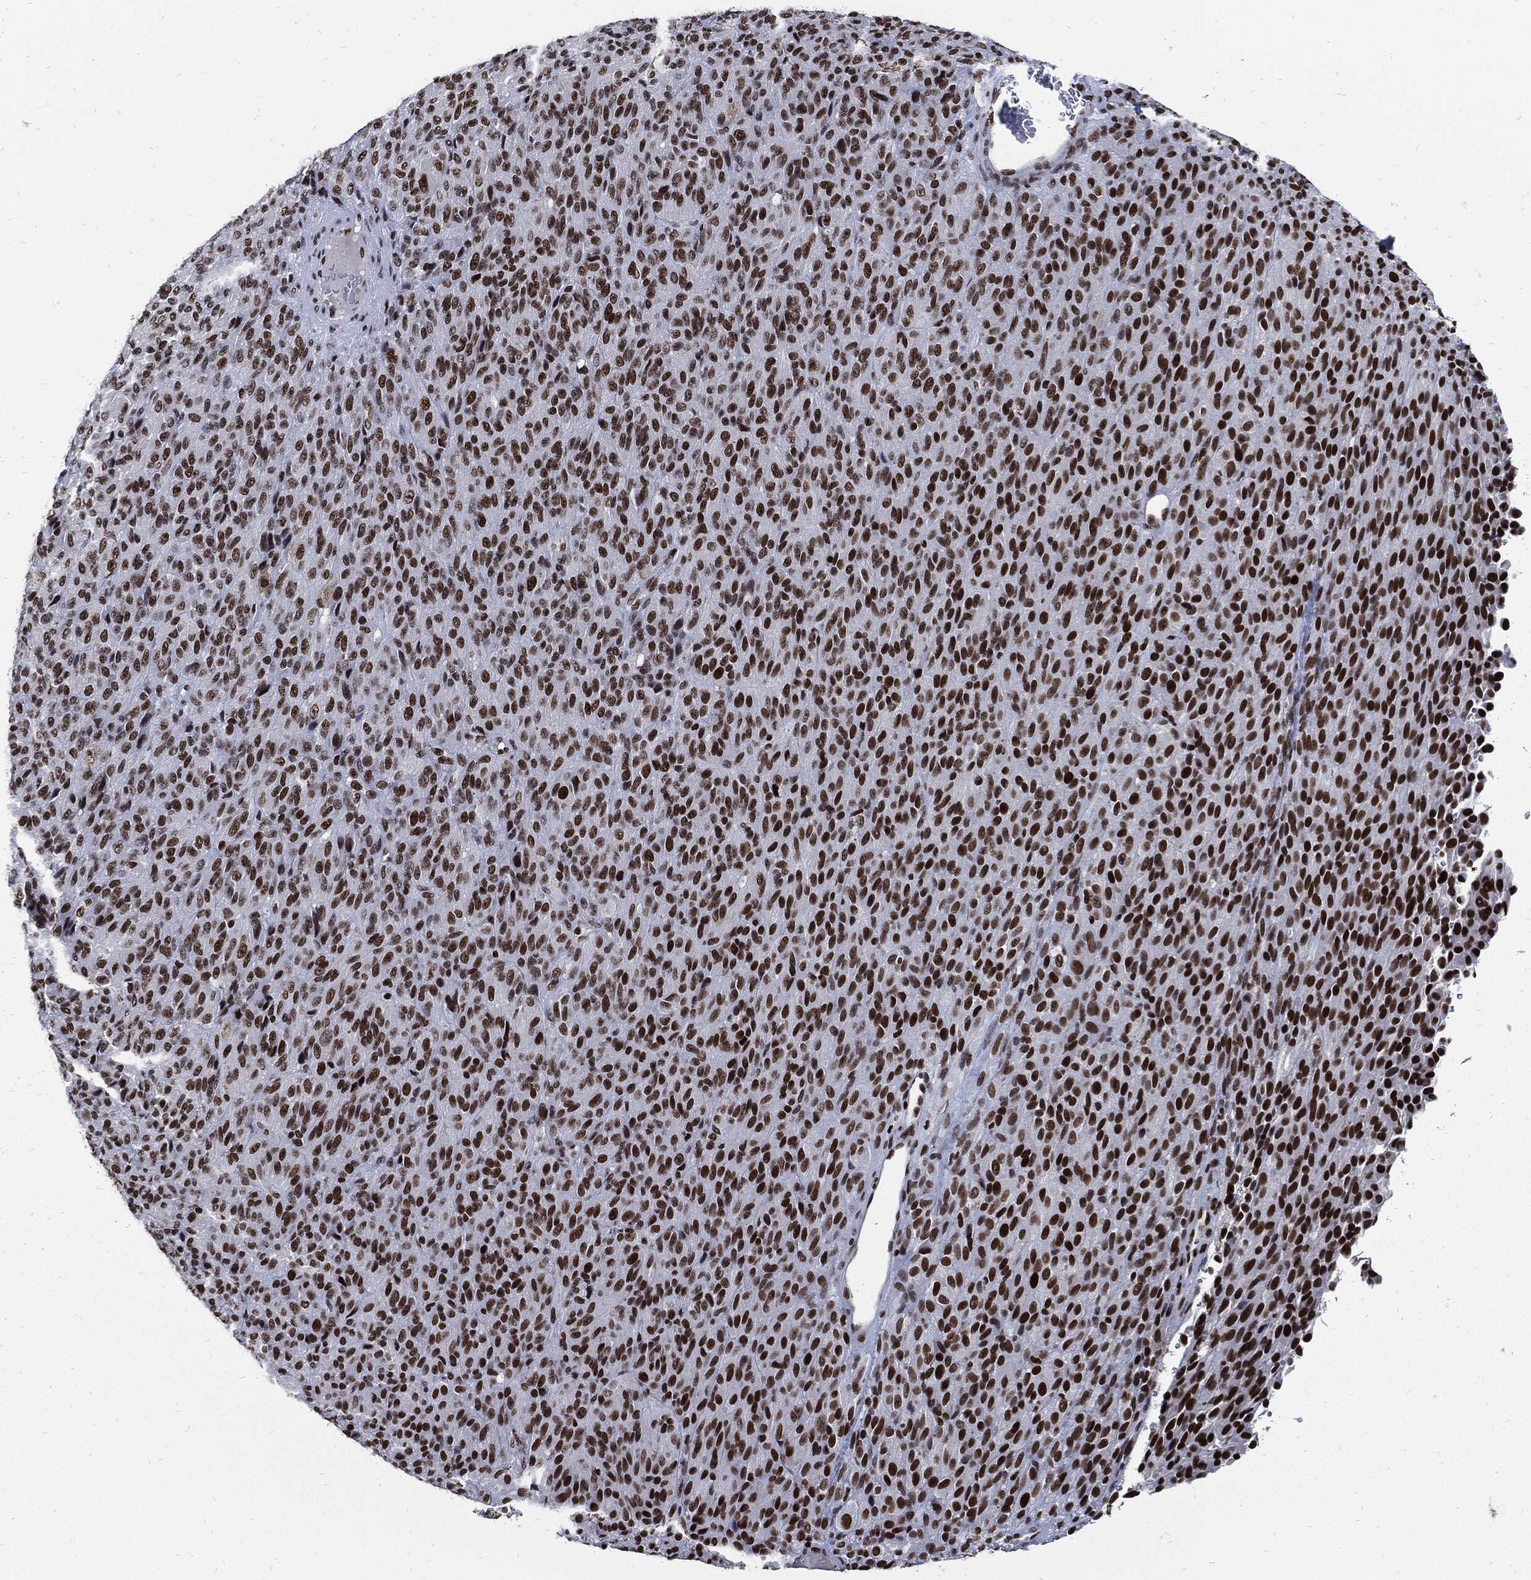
{"staining": {"intensity": "strong", "quantity": ">75%", "location": "nuclear"}, "tissue": "melanoma", "cell_type": "Tumor cells", "image_type": "cancer", "snomed": [{"axis": "morphology", "description": "Malignant melanoma, Metastatic site"}, {"axis": "topography", "description": "Brain"}], "caption": "Tumor cells exhibit strong nuclear staining in approximately >75% of cells in malignant melanoma (metastatic site). The staining was performed using DAB (3,3'-diaminobenzidine) to visualize the protein expression in brown, while the nuclei were stained in blue with hematoxylin (Magnification: 20x).", "gene": "TERF2", "patient": {"sex": "female", "age": 56}}